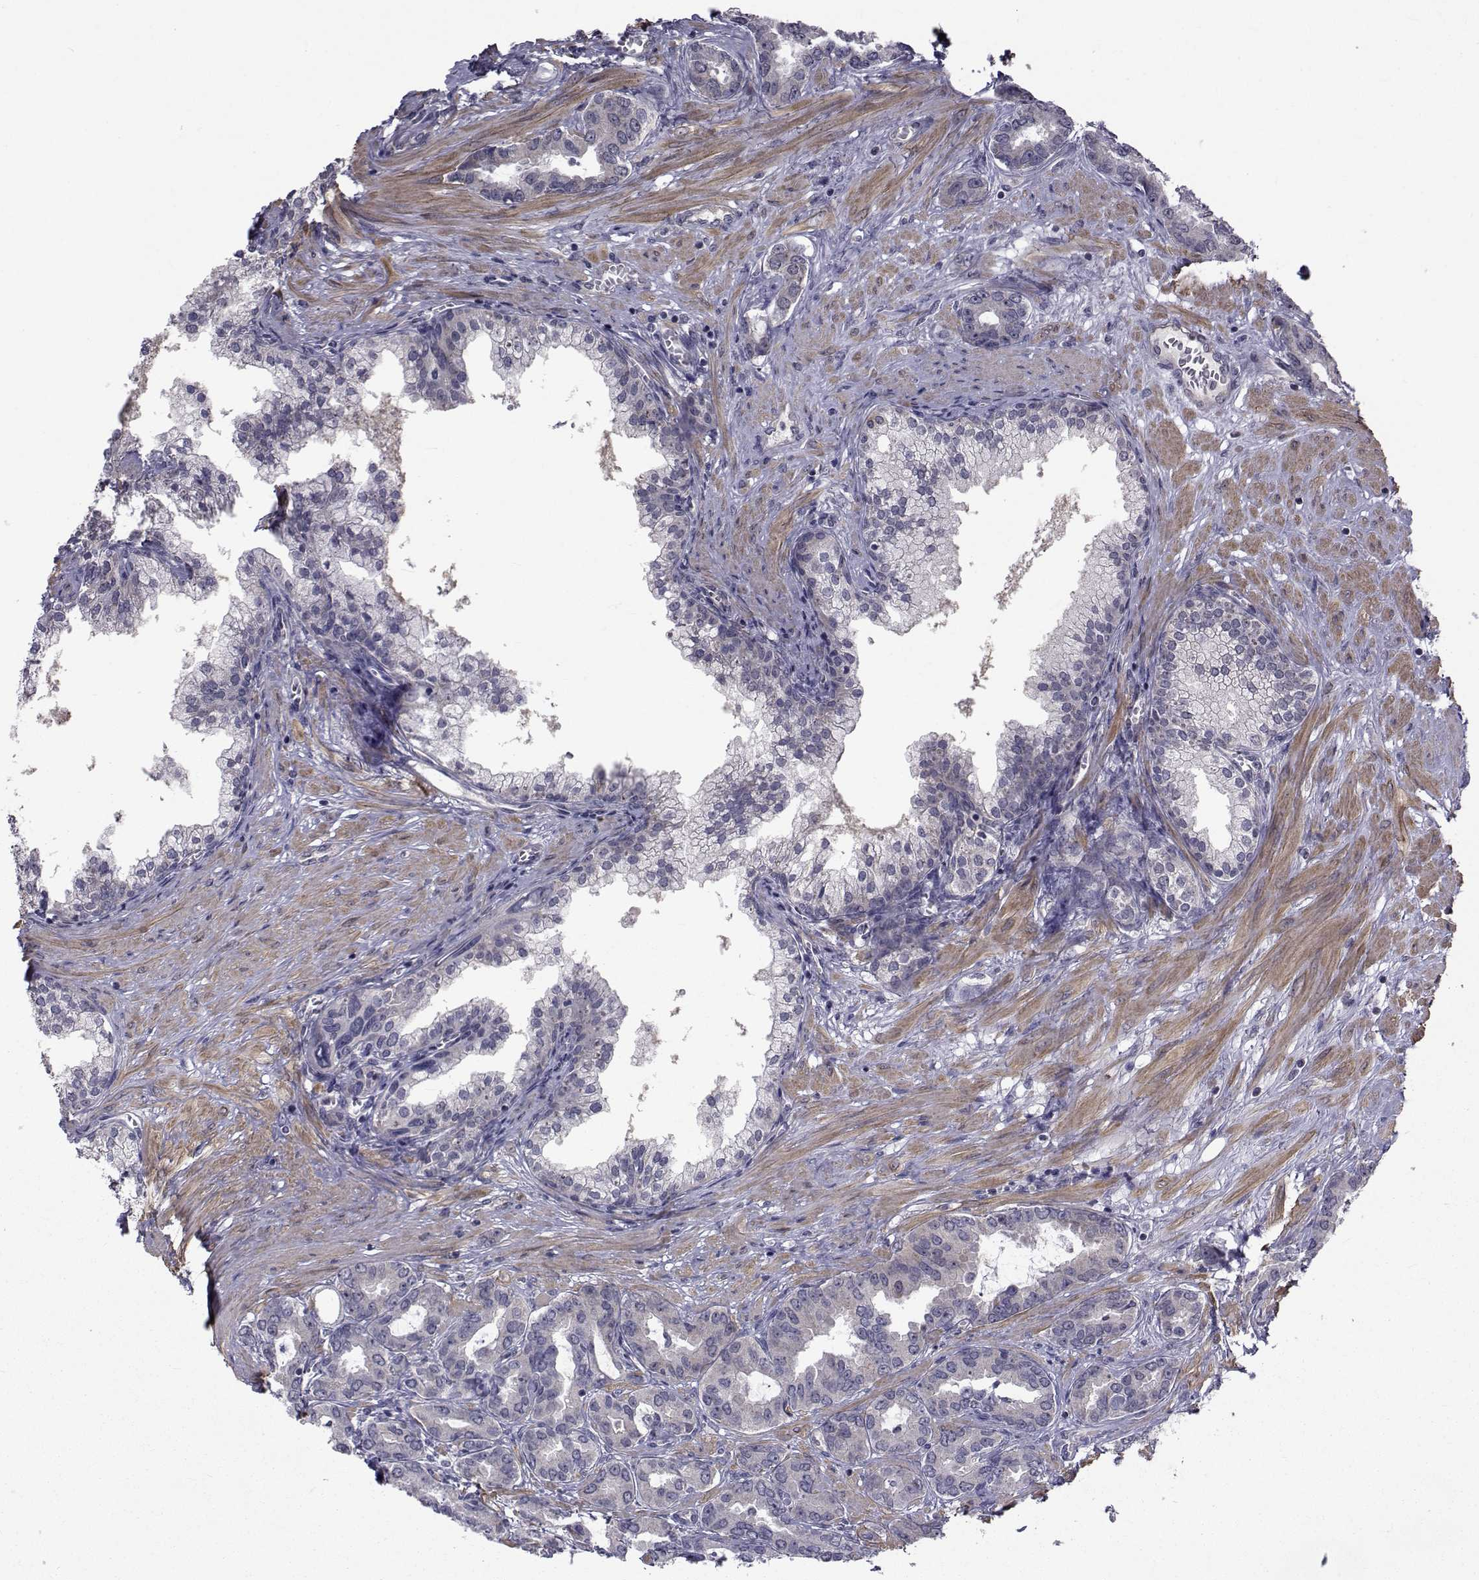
{"staining": {"intensity": "weak", "quantity": "25%-75%", "location": "cytoplasmic/membranous"}, "tissue": "prostate cancer", "cell_type": "Tumor cells", "image_type": "cancer", "snomed": [{"axis": "morphology", "description": "Adenocarcinoma, NOS"}, {"axis": "topography", "description": "Prostate"}], "caption": "About 25%-75% of tumor cells in human prostate cancer display weak cytoplasmic/membranous protein positivity as visualized by brown immunohistochemical staining.", "gene": "CFAP74", "patient": {"sex": "male", "age": 67}}